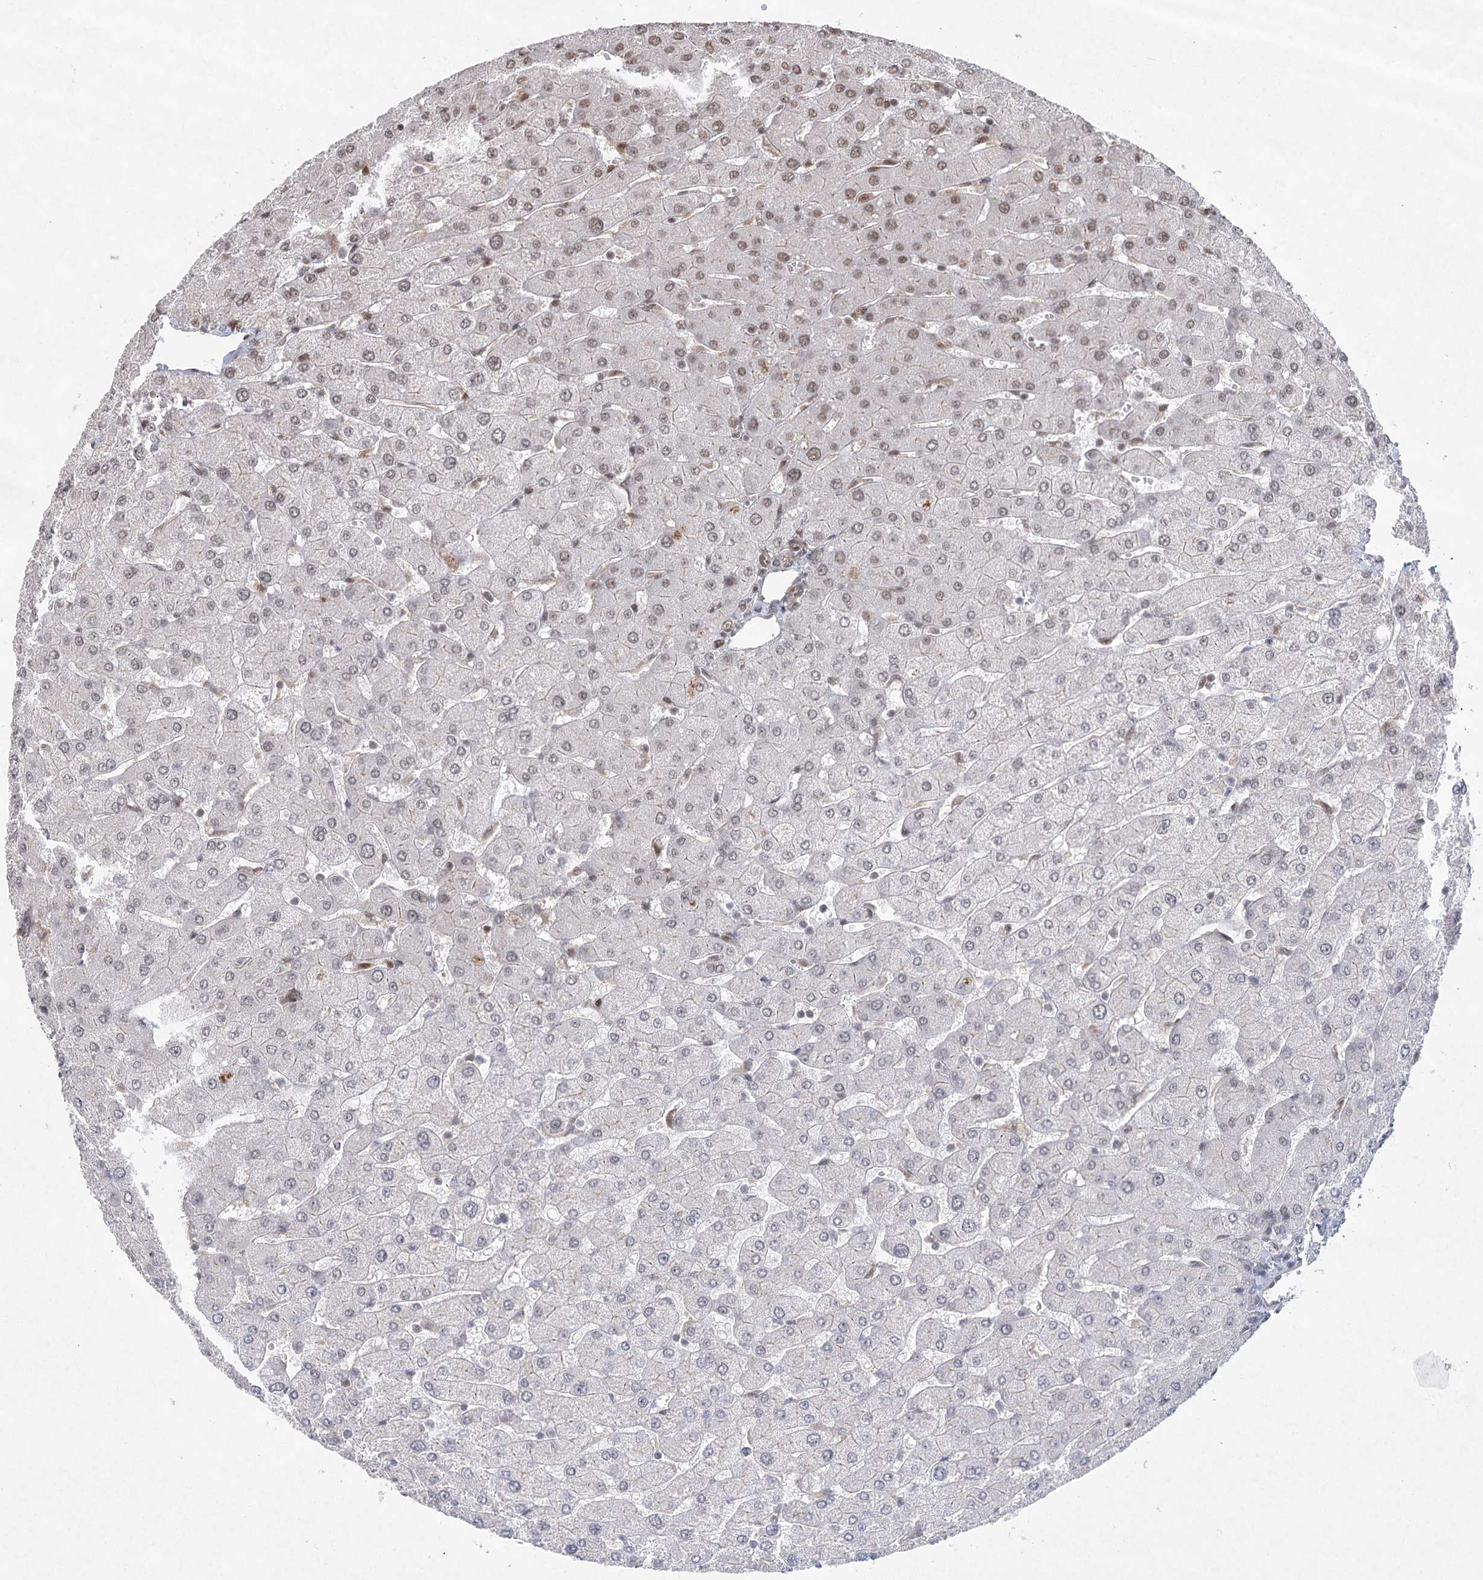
{"staining": {"intensity": "weak", "quantity": "25%-75%", "location": "nuclear"}, "tissue": "liver", "cell_type": "Hepatocytes", "image_type": "normal", "snomed": [{"axis": "morphology", "description": "Normal tissue, NOS"}, {"axis": "topography", "description": "Liver"}], "caption": "IHC (DAB (3,3'-diaminobenzidine)) staining of normal liver displays weak nuclear protein positivity in approximately 25%-75% of hepatocytes. Nuclei are stained in blue.", "gene": "ZCCHC8", "patient": {"sex": "male", "age": 55}}